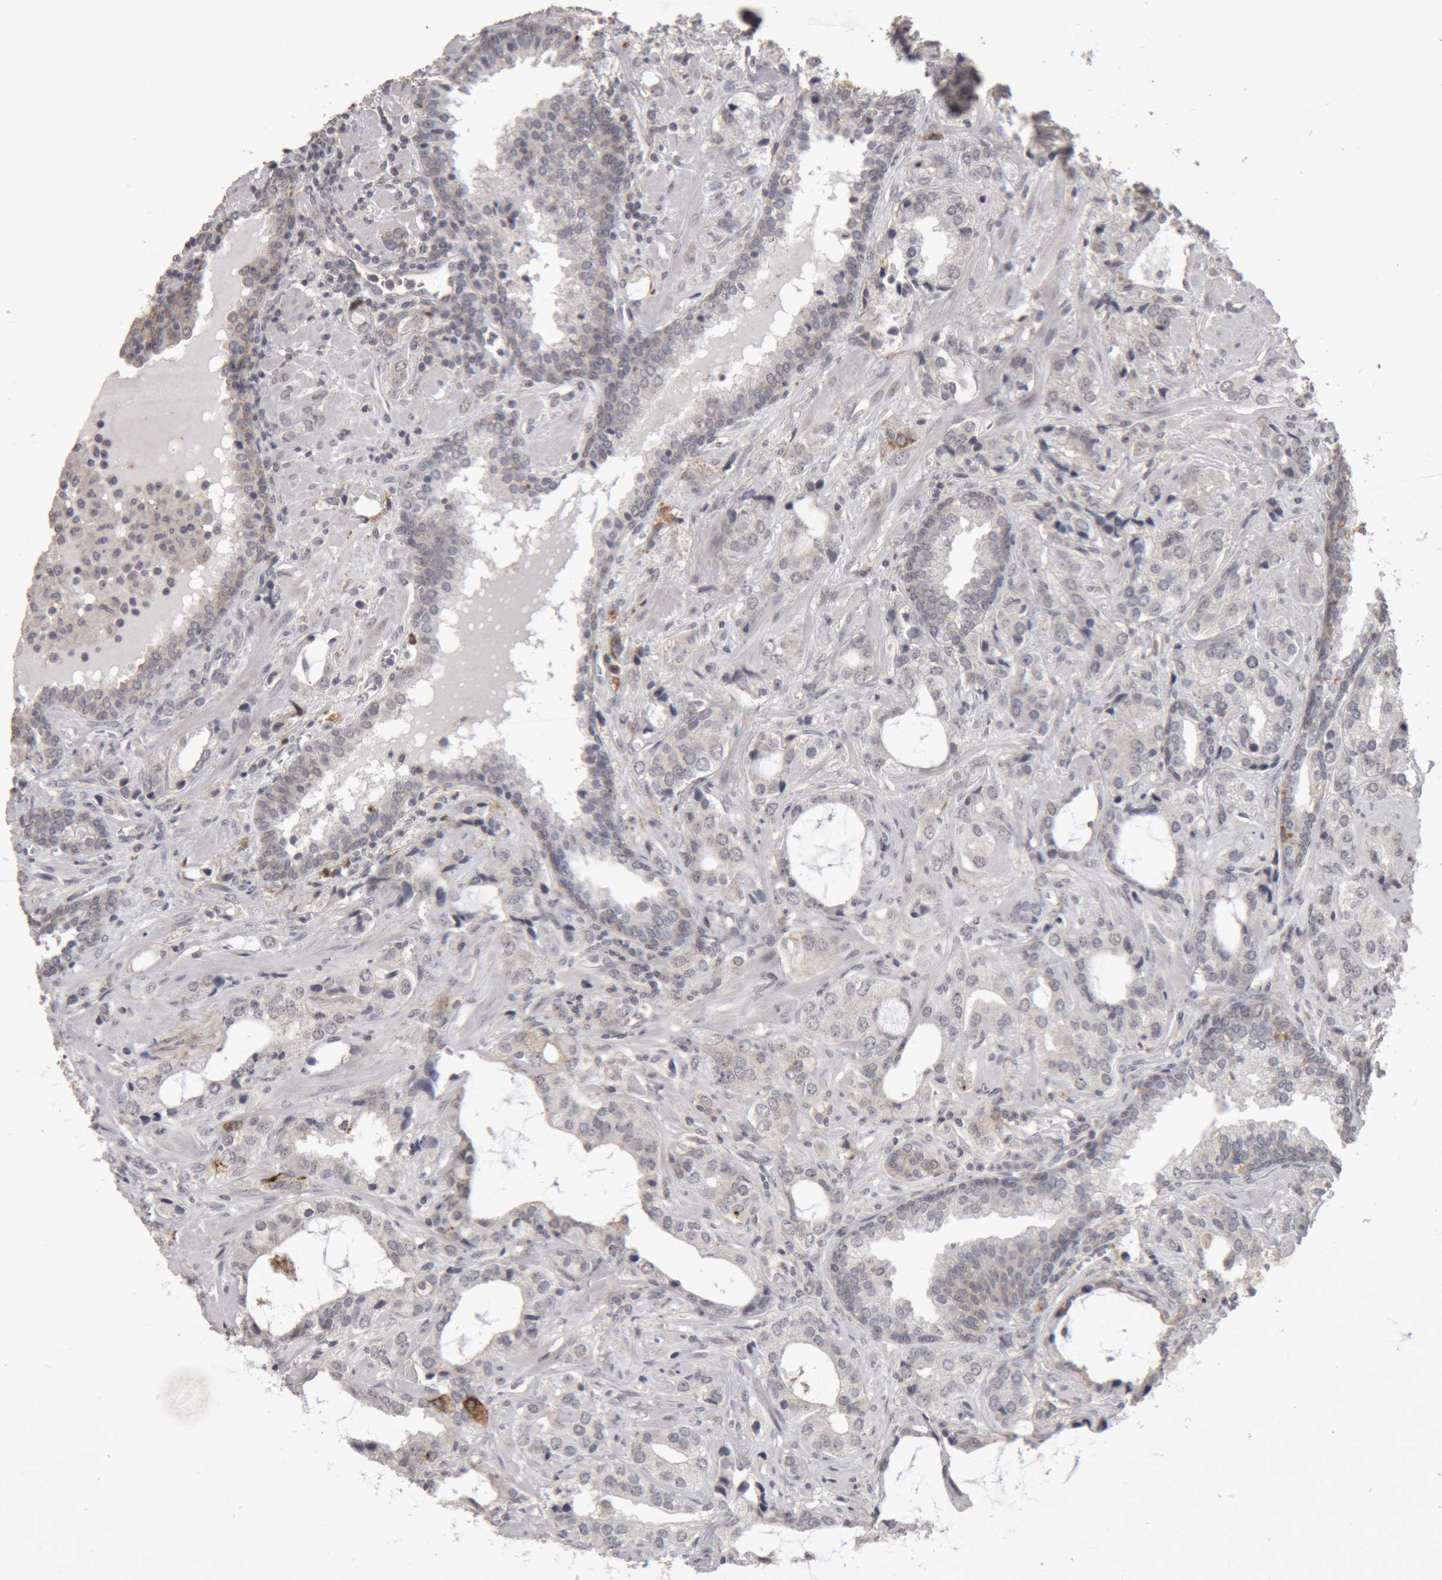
{"staining": {"intensity": "negative", "quantity": "none", "location": "none"}, "tissue": "prostate cancer", "cell_type": "Tumor cells", "image_type": "cancer", "snomed": [{"axis": "morphology", "description": "Adenocarcinoma, High grade"}, {"axis": "topography", "description": "Prostate"}], "caption": "The histopathology image demonstrates no staining of tumor cells in adenocarcinoma (high-grade) (prostate). (DAB (3,3'-diaminobenzidine) immunohistochemistry (IHC) with hematoxylin counter stain).", "gene": "MEP1A", "patient": {"sex": "male", "age": 66}}